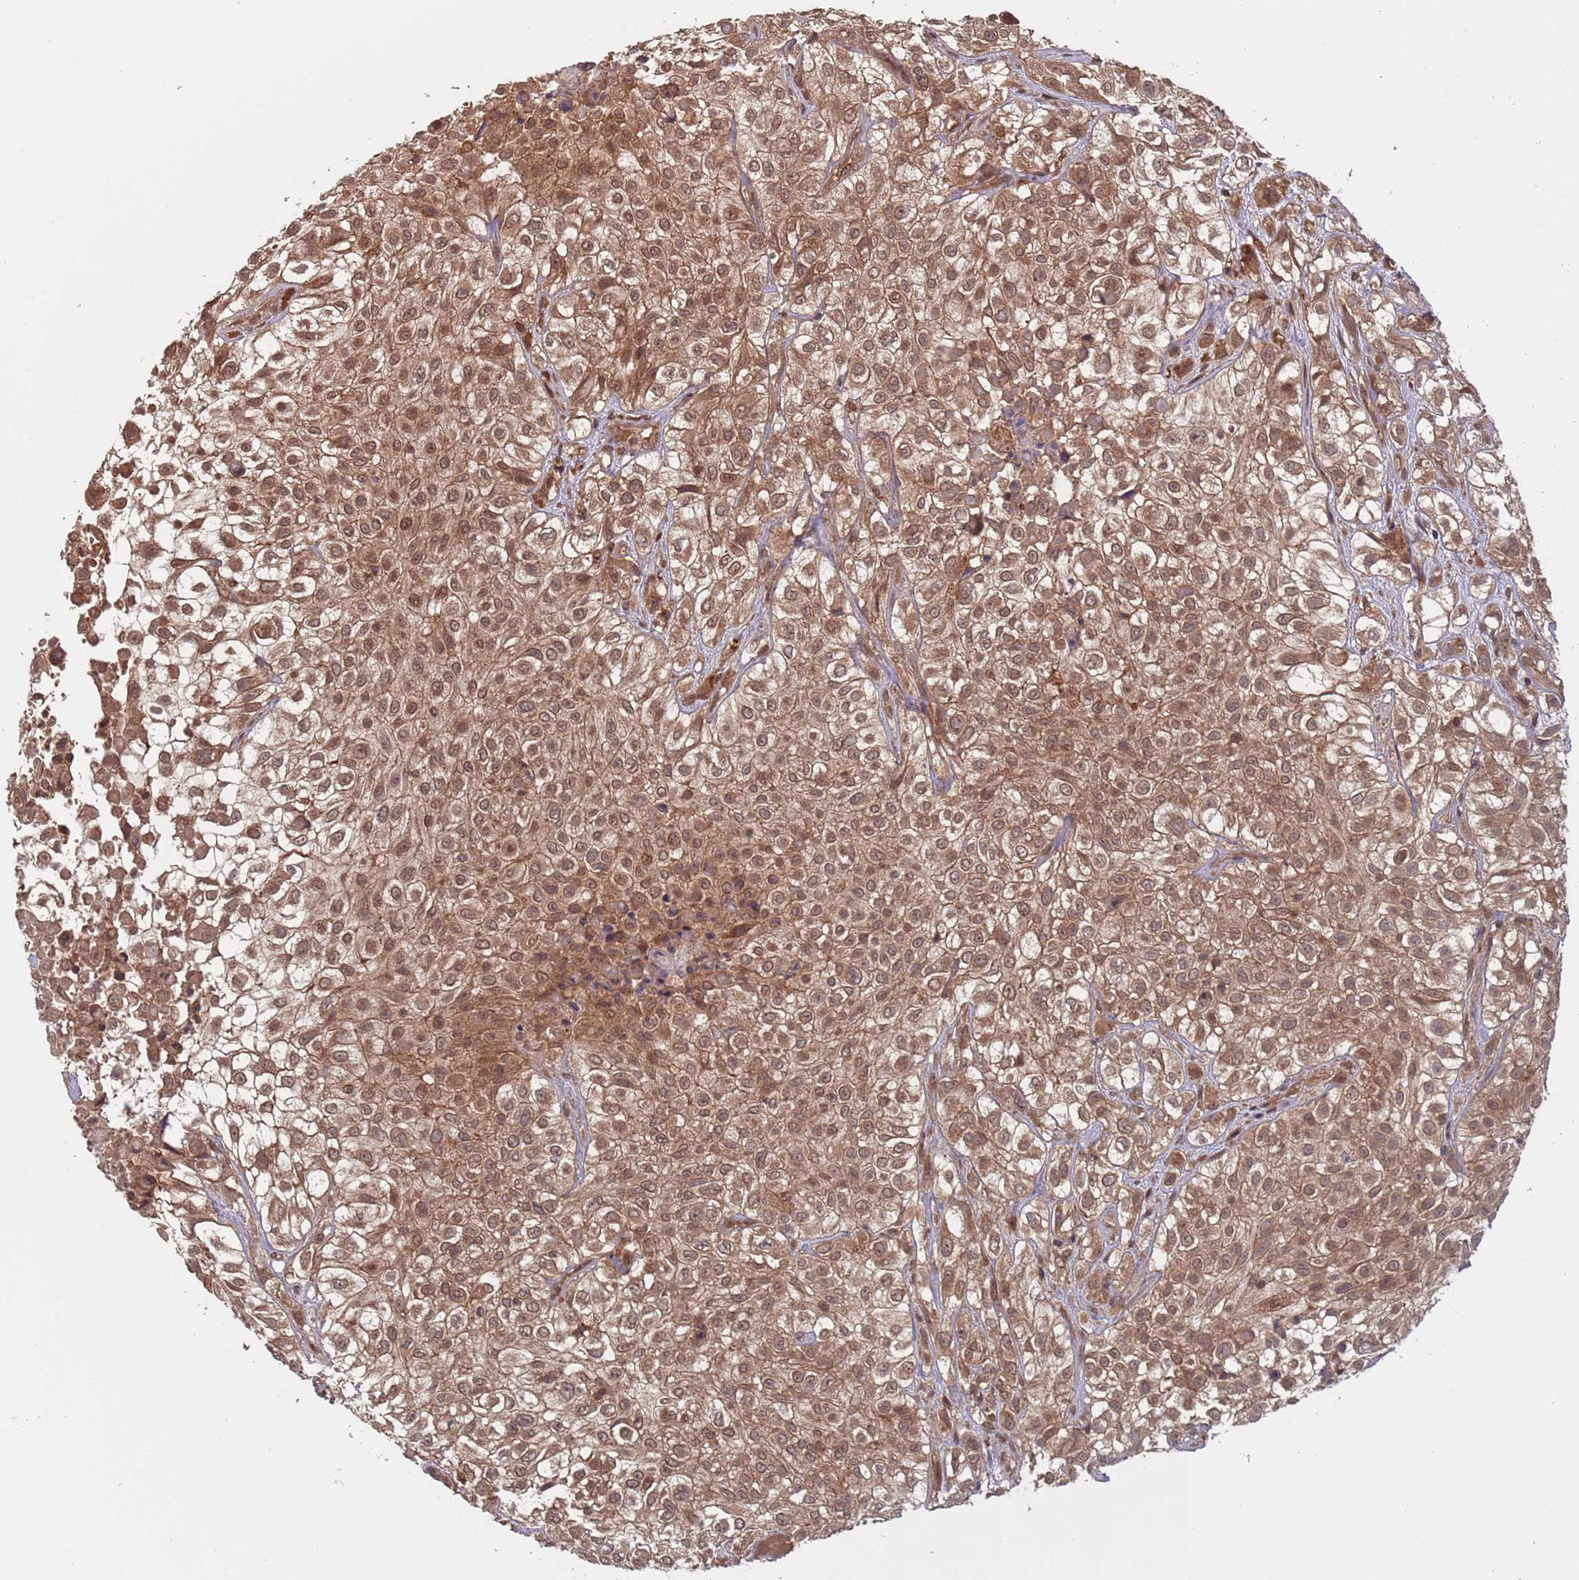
{"staining": {"intensity": "moderate", "quantity": ">75%", "location": "cytoplasmic/membranous,nuclear"}, "tissue": "urothelial cancer", "cell_type": "Tumor cells", "image_type": "cancer", "snomed": [{"axis": "morphology", "description": "Urothelial carcinoma, High grade"}, {"axis": "topography", "description": "Urinary bladder"}], "caption": "Human high-grade urothelial carcinoma stained with a brown dye exhibits moderate cytoplasmic/membranous and nuclear positive positivity in approximately >75% of tumor cells.", "gene": "ERI1", "patient": {"sex": "male", "age": 56}}